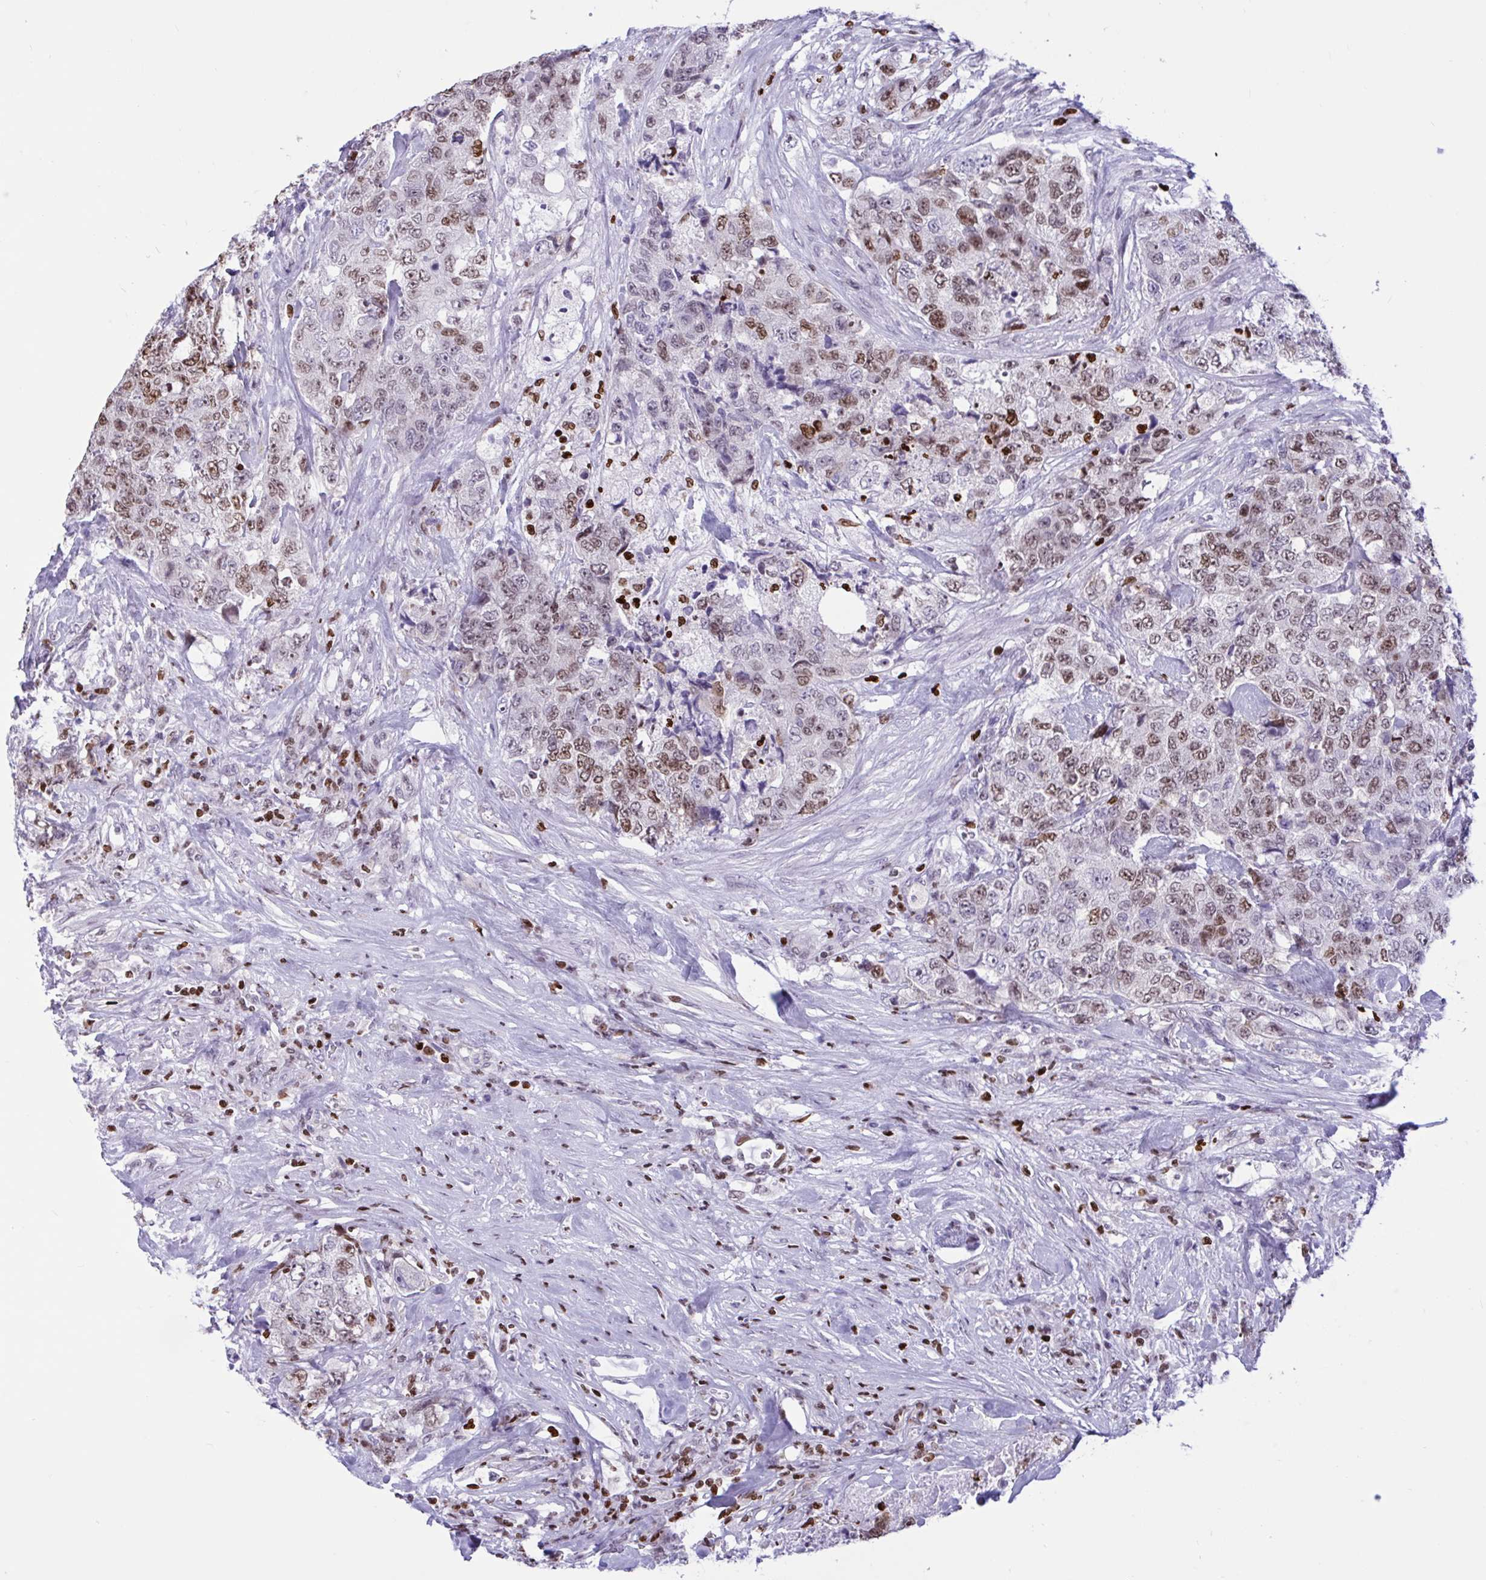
{"staining": {"intensity": "moderate", "quantity": "25%-75%", "location": "nuclear"}, "tissue": "urothelial cancer", "cell_type": "Tumor cells", "image_type": "cancer", "snomed": [{"axis": "morphology", "description": "Urothelial carcinoma, High grade"}, {"axis": "topography", "description": "Urinary bladder"}], "caption": "Protein expression analysis of human urothelial carcinoma (high-grade) reveals moderate nuclear staining in approximately 25%-75% of tumor cells.", "gene": "HMGB2", "patient": {"sex": "female", "age": 78}}